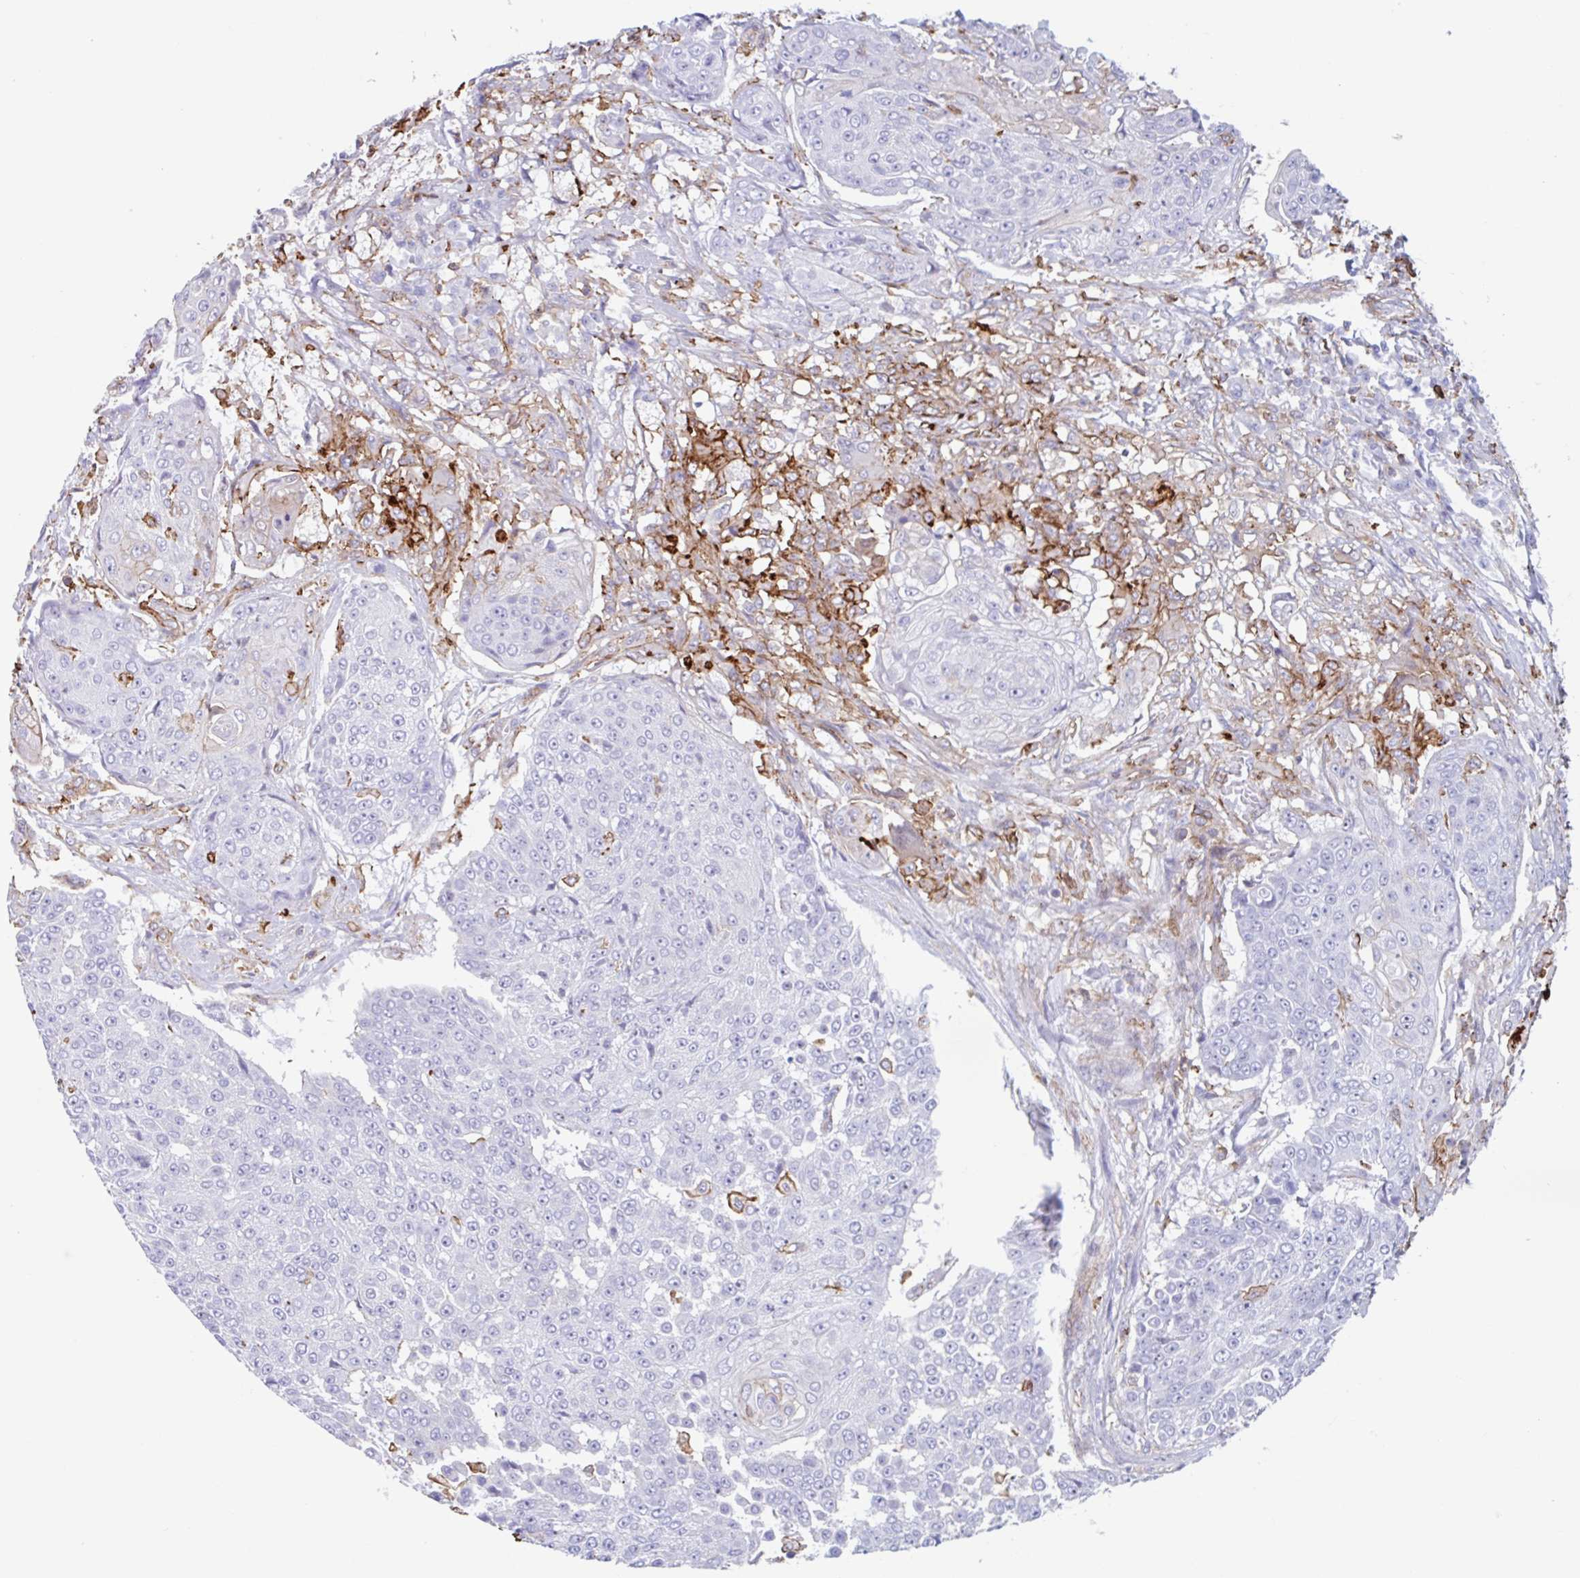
{"staining": {"intensity": "negative", "quantity": "none", "location": "none"}, "tissue": "urothelial cancer", "cell_type": "Tumor cells", "image_type": "cancer", "snomed": [{"axis": "morphology", "description": "Urothelial carcinoma, High grade"}, {"axis": "topography", "description": "Urinary bladder"}], "caption": "IHC micrograph of neoplastic tissue: urothelial cancer stained with DAB demonstrates no significant protein staining in tumor cells.", "gene": "EFHD1", "patient": {"sex": "female", "age": 63}}